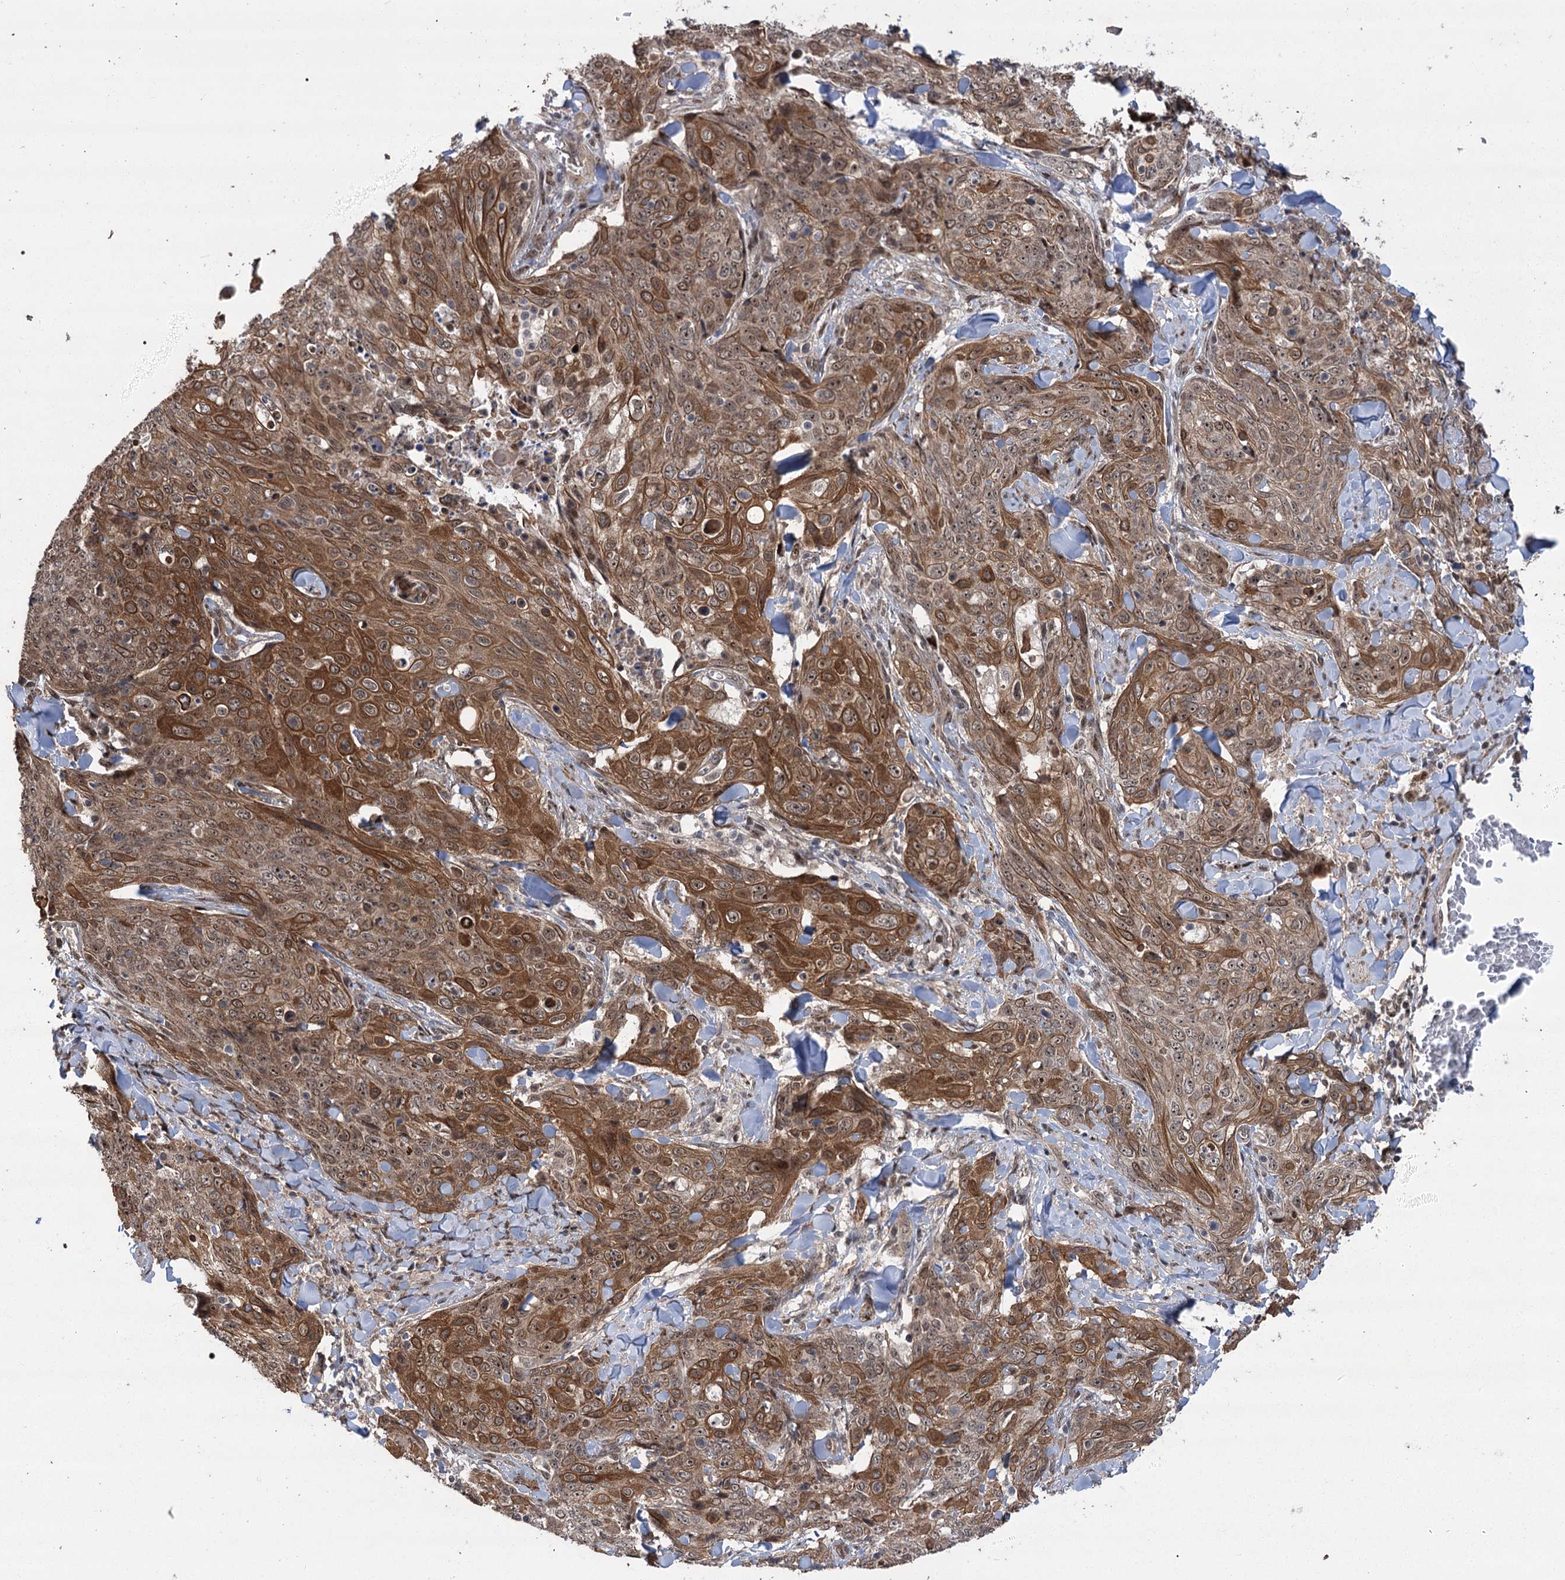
{"staining": {"intensity": "strong", "quantity": ">75%", "location": "cytoplasmic/membranous,nuclear"}, "tissue": "skin cancer", "cell_type": "Tumor cells", "image_type": "cancer", "snomed": [{"axis": "morphology", "description": "Squamous cell carcinoma, NOS"}, {"axis": "topography", "description": "Skin"}, {"axis": "topography", "description": "Vulva"}], "caption": "Immunohistochemical staining of human skin cancer (squamous cell carcinoma) shows high levels of strong cytoplasmic/membranous and nuclear protein staining in approximately >75% of tumor cells.", "gene": "PARM1", "patient": {"sex": "female", "age": 85}}